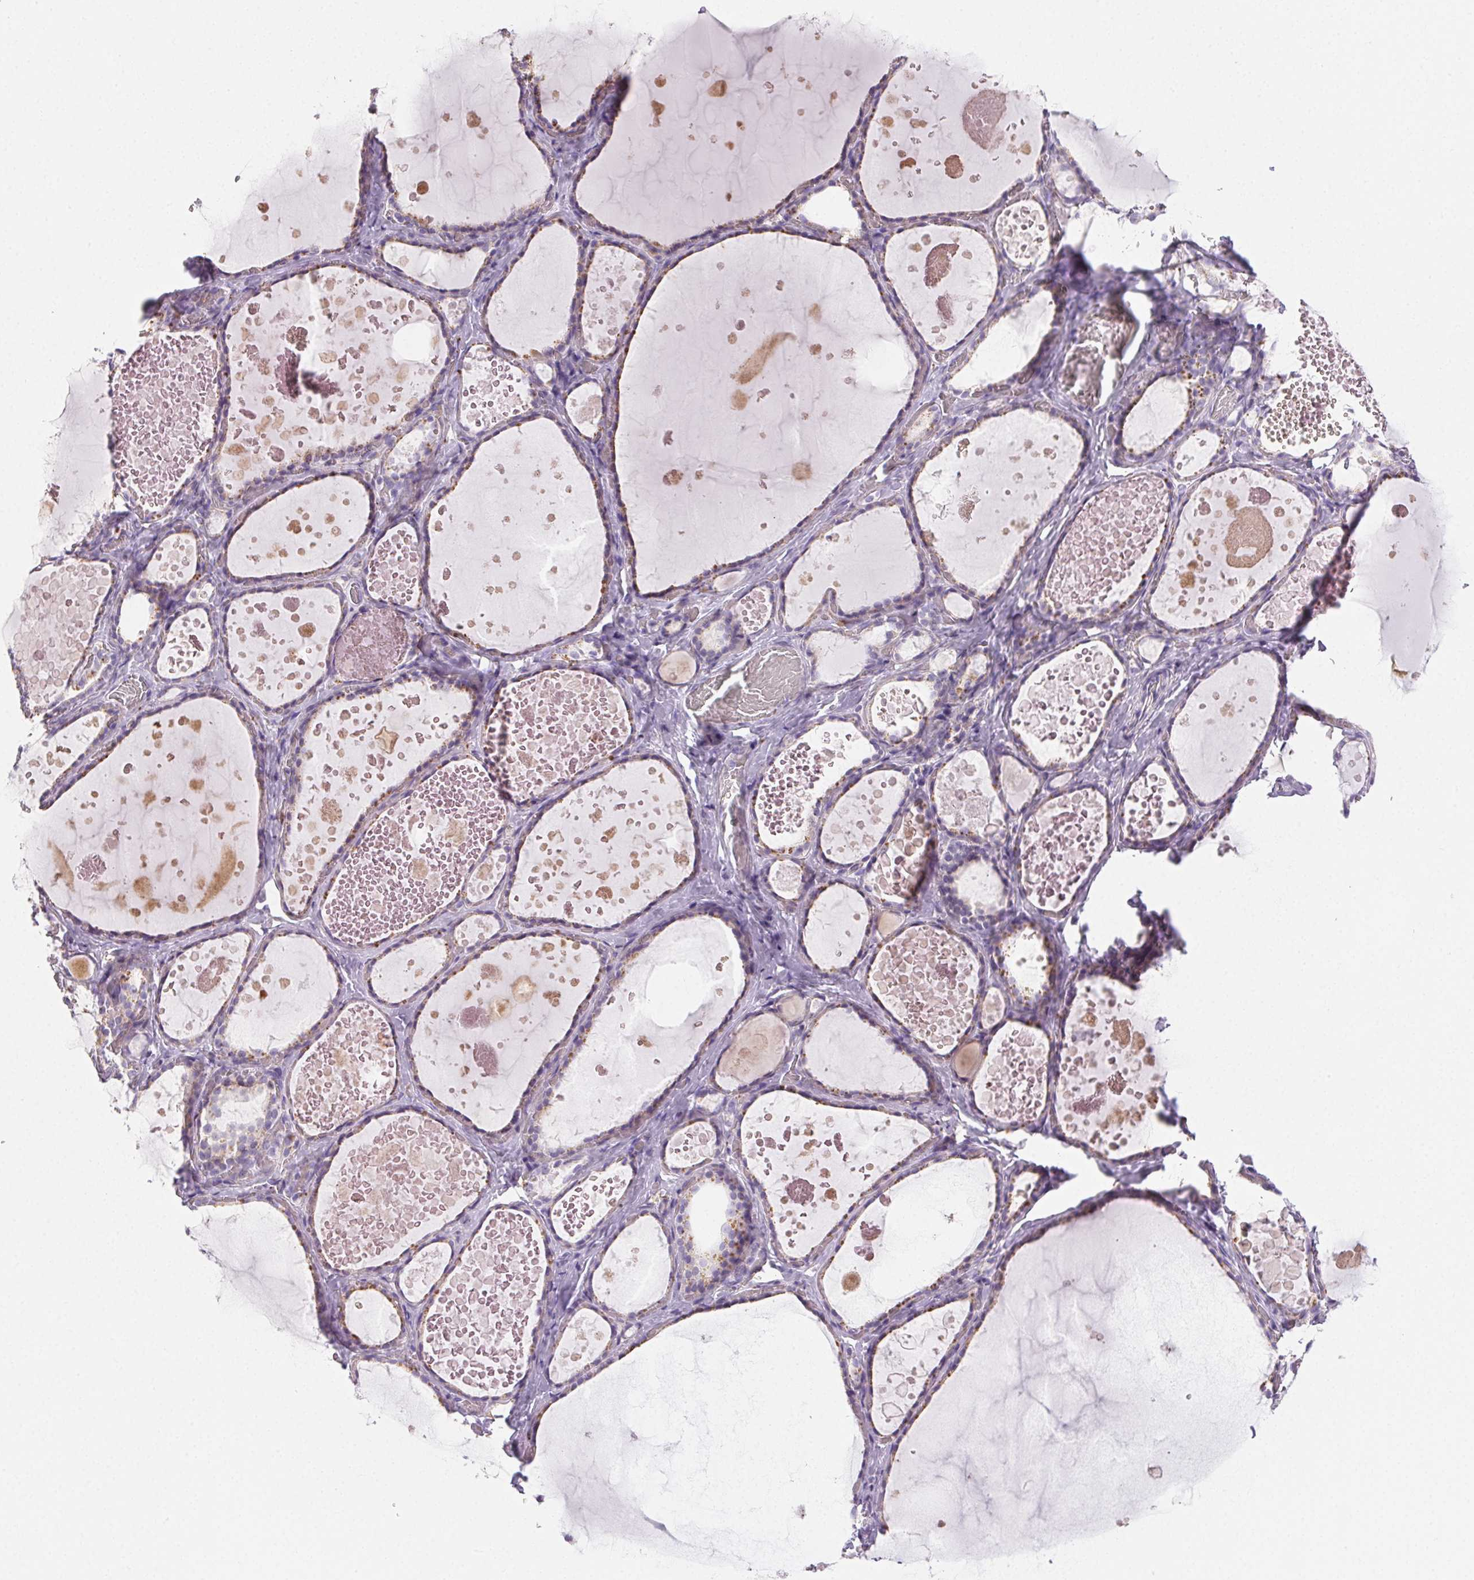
{"staining": {"intensity": "weak", "quantity": "25%-75%", "location": "cytoplasmic/membranous"}, "tissue": "thyroid gland", "cell_type": "Glandular cells", "image_type": "normal", "snomed": [{"axis": "morphology", "description": "Normal tissue, NOS"}, {"axis": "topography", "description": "Thyroid gland"}], "caption": "Immunohistochemistry (IHC) of benign thyroid gland shows low levels of weak cytoplasmic/membranous staining in about 25%-75% of glandular cells. (Brightfield microscopy of DAB IHC at high magnification).", "gene": "LIPA", "patient": {"sex": "female", "age": 56}}